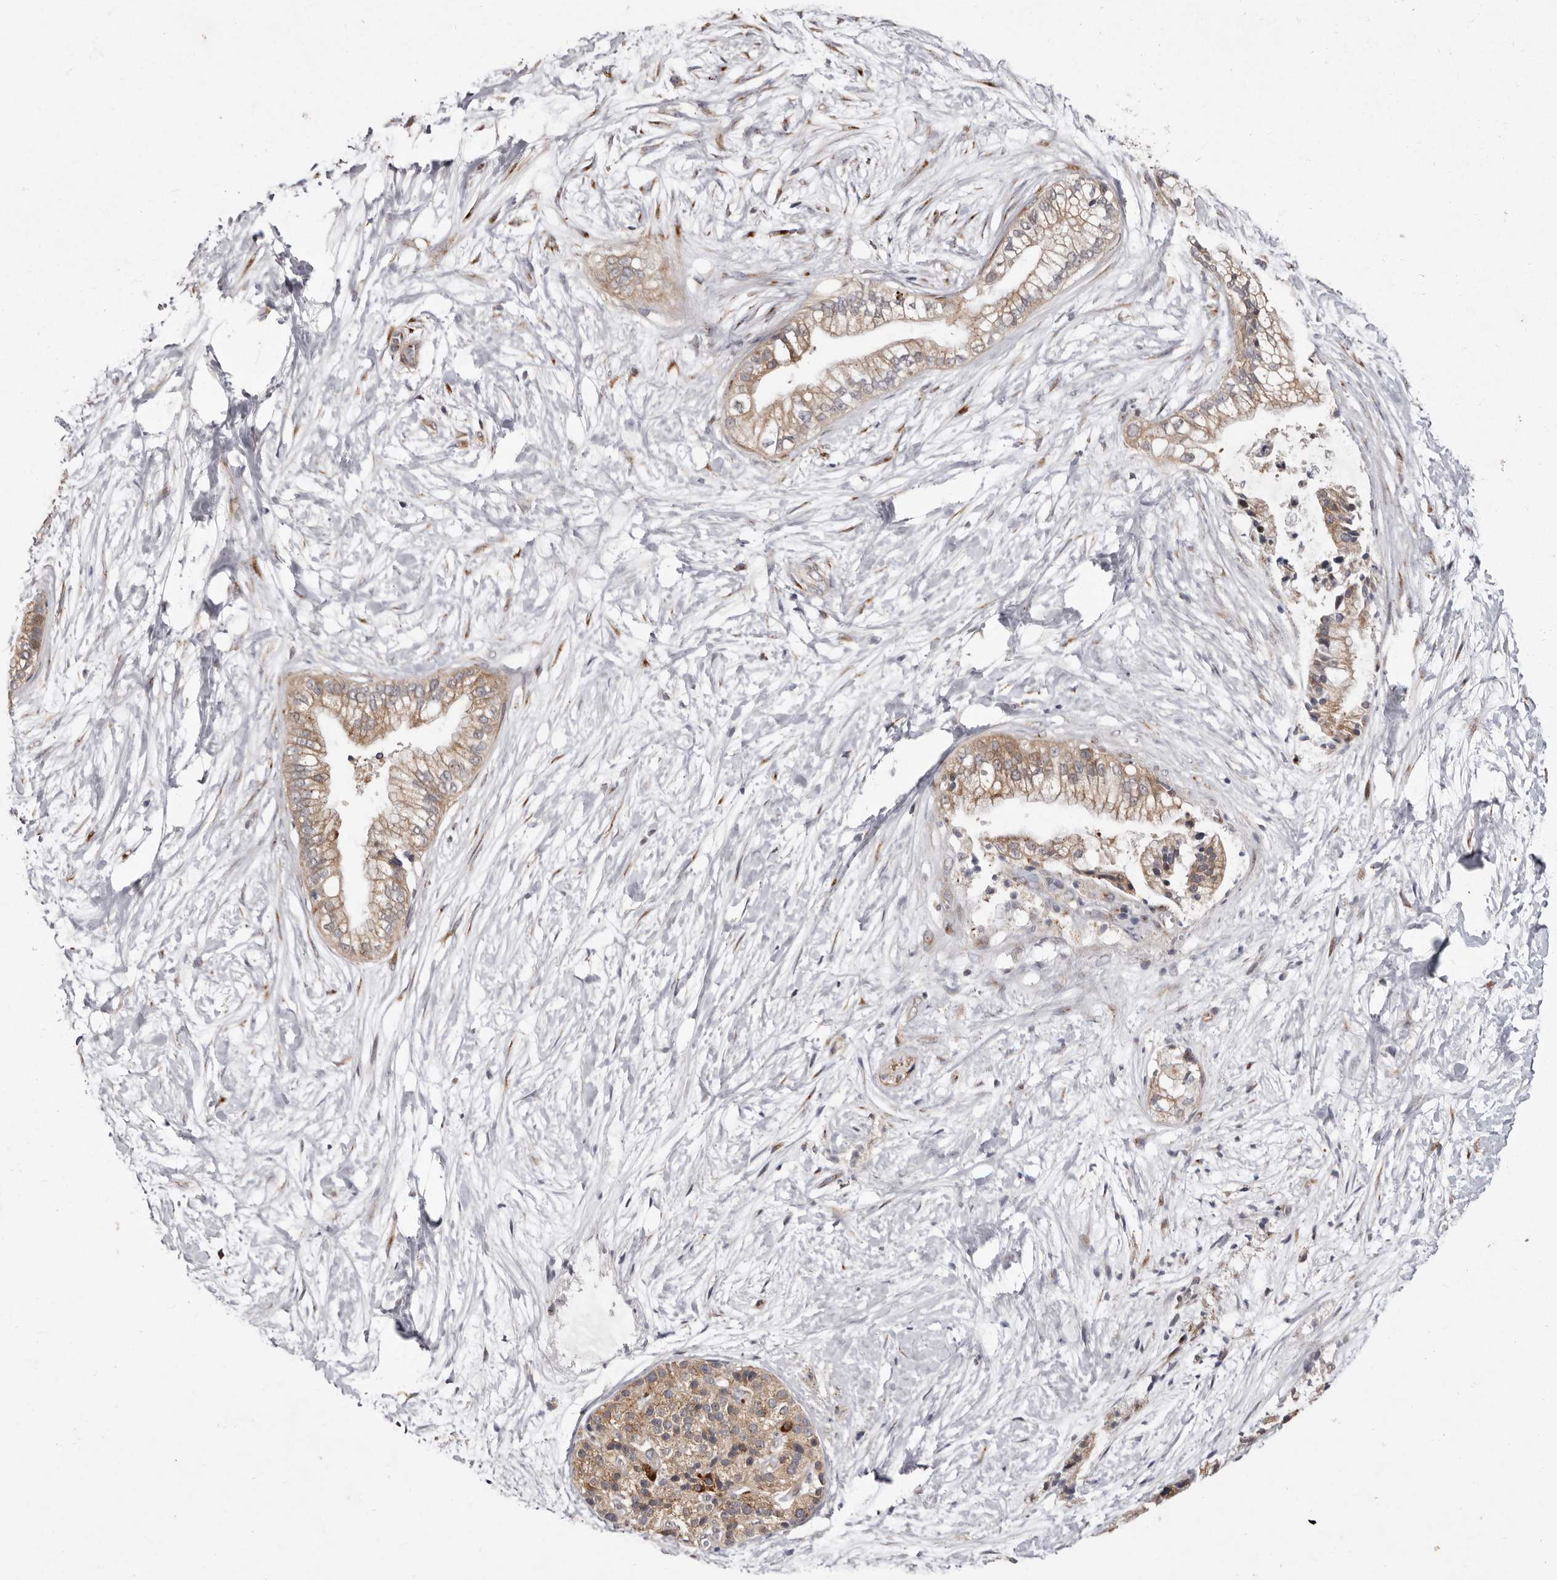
{"staining": {"intensity": "moderate", "quantity": "25%-75%", "location": "cytoplasmic/membranous"}, "tissue": "pancreatic cancer", "cell_type": "Tumor cells", "image_type": "cancer", "snomed": [{"axis": "morphology", "description": "Adenocarcinoma, NOS"}, {"axis": "topography", "description": "Pancreas"}], "caption": "Human pancreatic cancer stained for a protein (brown) reveals moderate cytoplasmic/membranous positive positivity in about 25%-75% of tumor cells.", "gene": "FLAD1", "patient": {"sex": "male", "age": 68}}